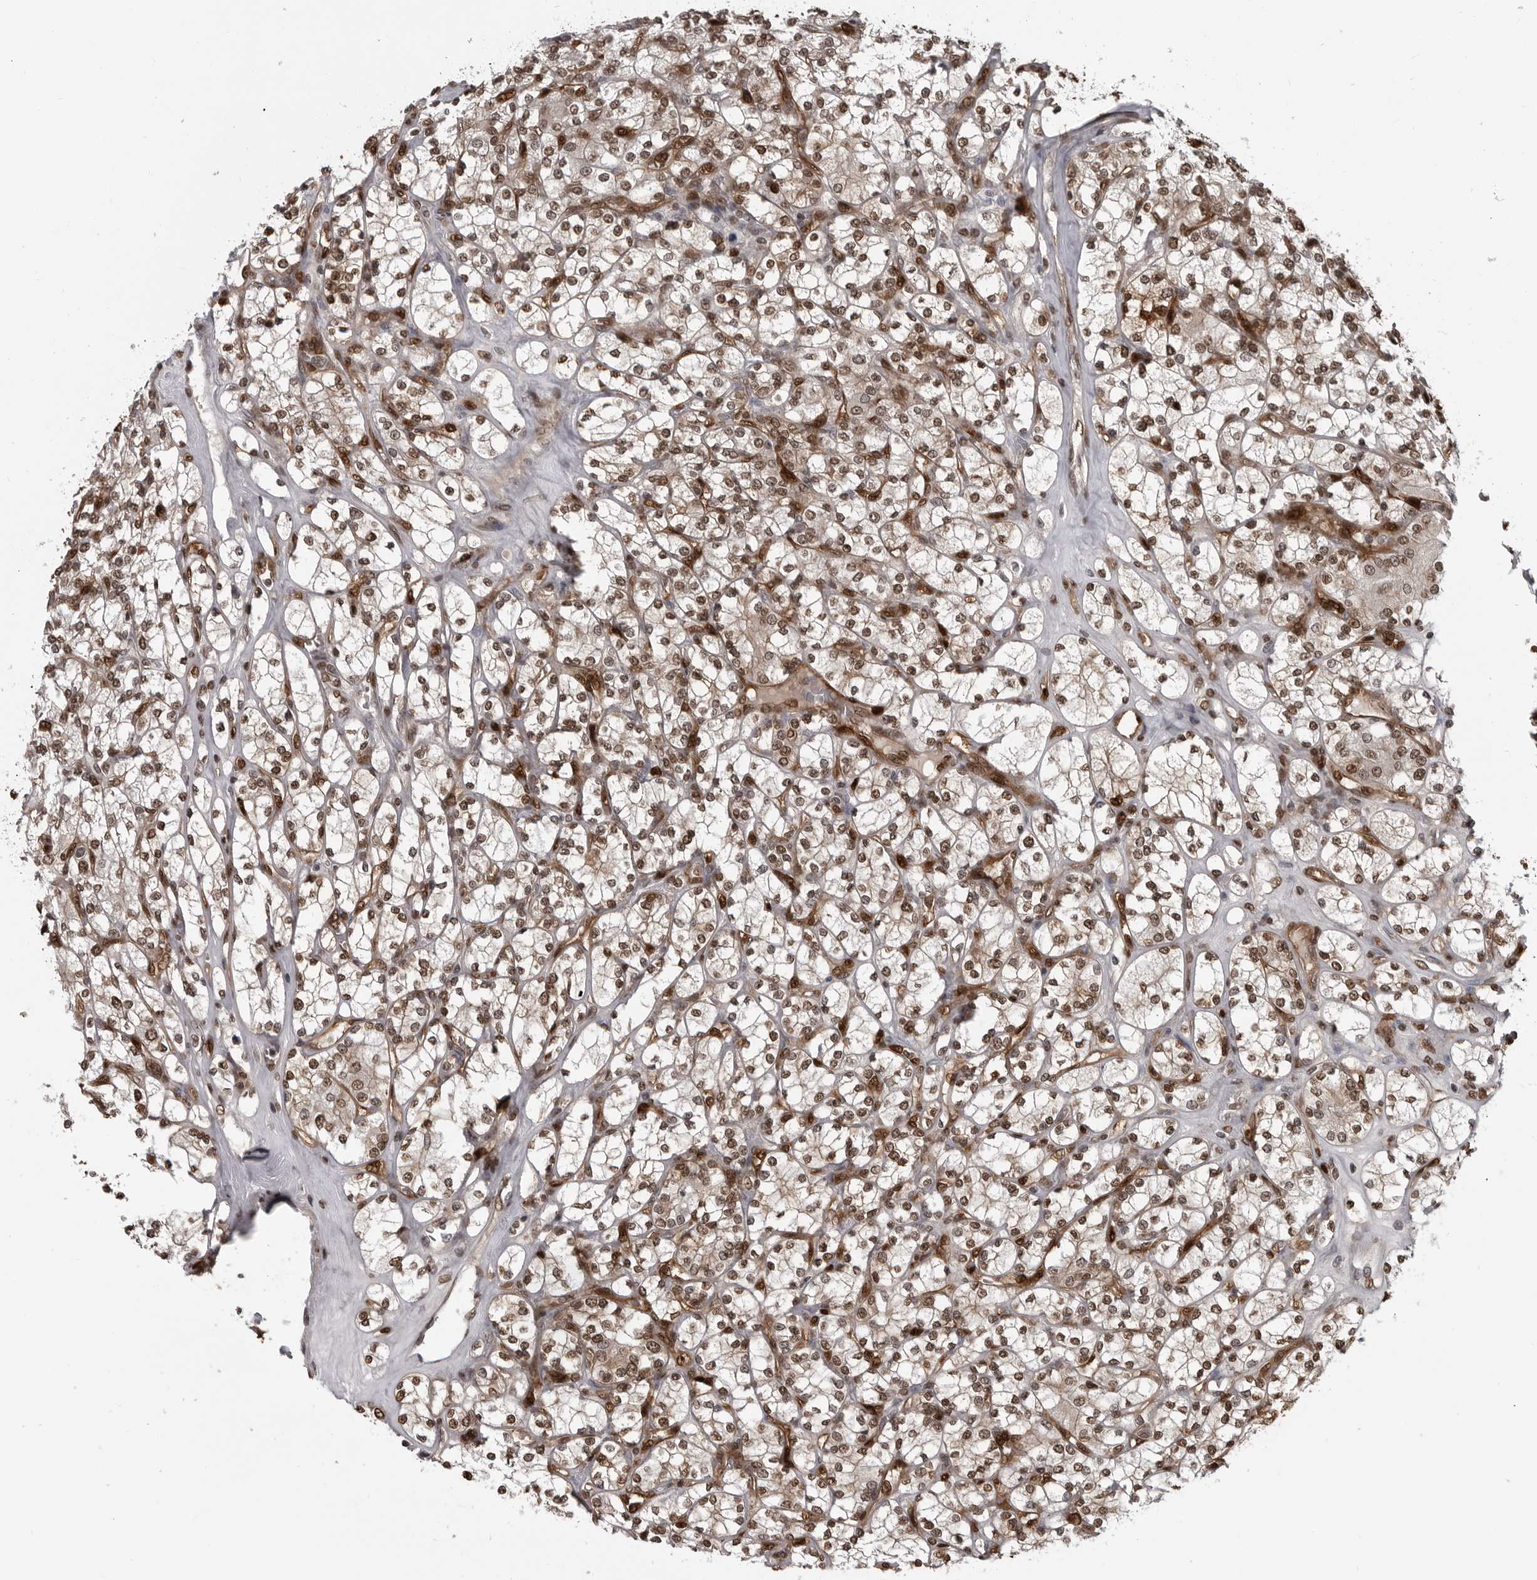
{"staining": {"intensity": "moderate", "quantity": ">75%", "location": "cytoplasmic/membranous,nuclear"}, "tissue": "renal cancer", "cell_type": "Tumor cells", "image_type": "cancer", "snomed": [{"axis": "morphology", "description": "Adenocarcinoma, NOS"}, {"axis": "topography", "description": "Kidney"}], "caption": "An image of human adenocarcinoma (renal) stained for a protein reveals moderate cytoplasmic/membranous and nuclear brown staining in tumor cells.", "gene": "SMAD2", "patient": {"sex": "male", "age": 77}}